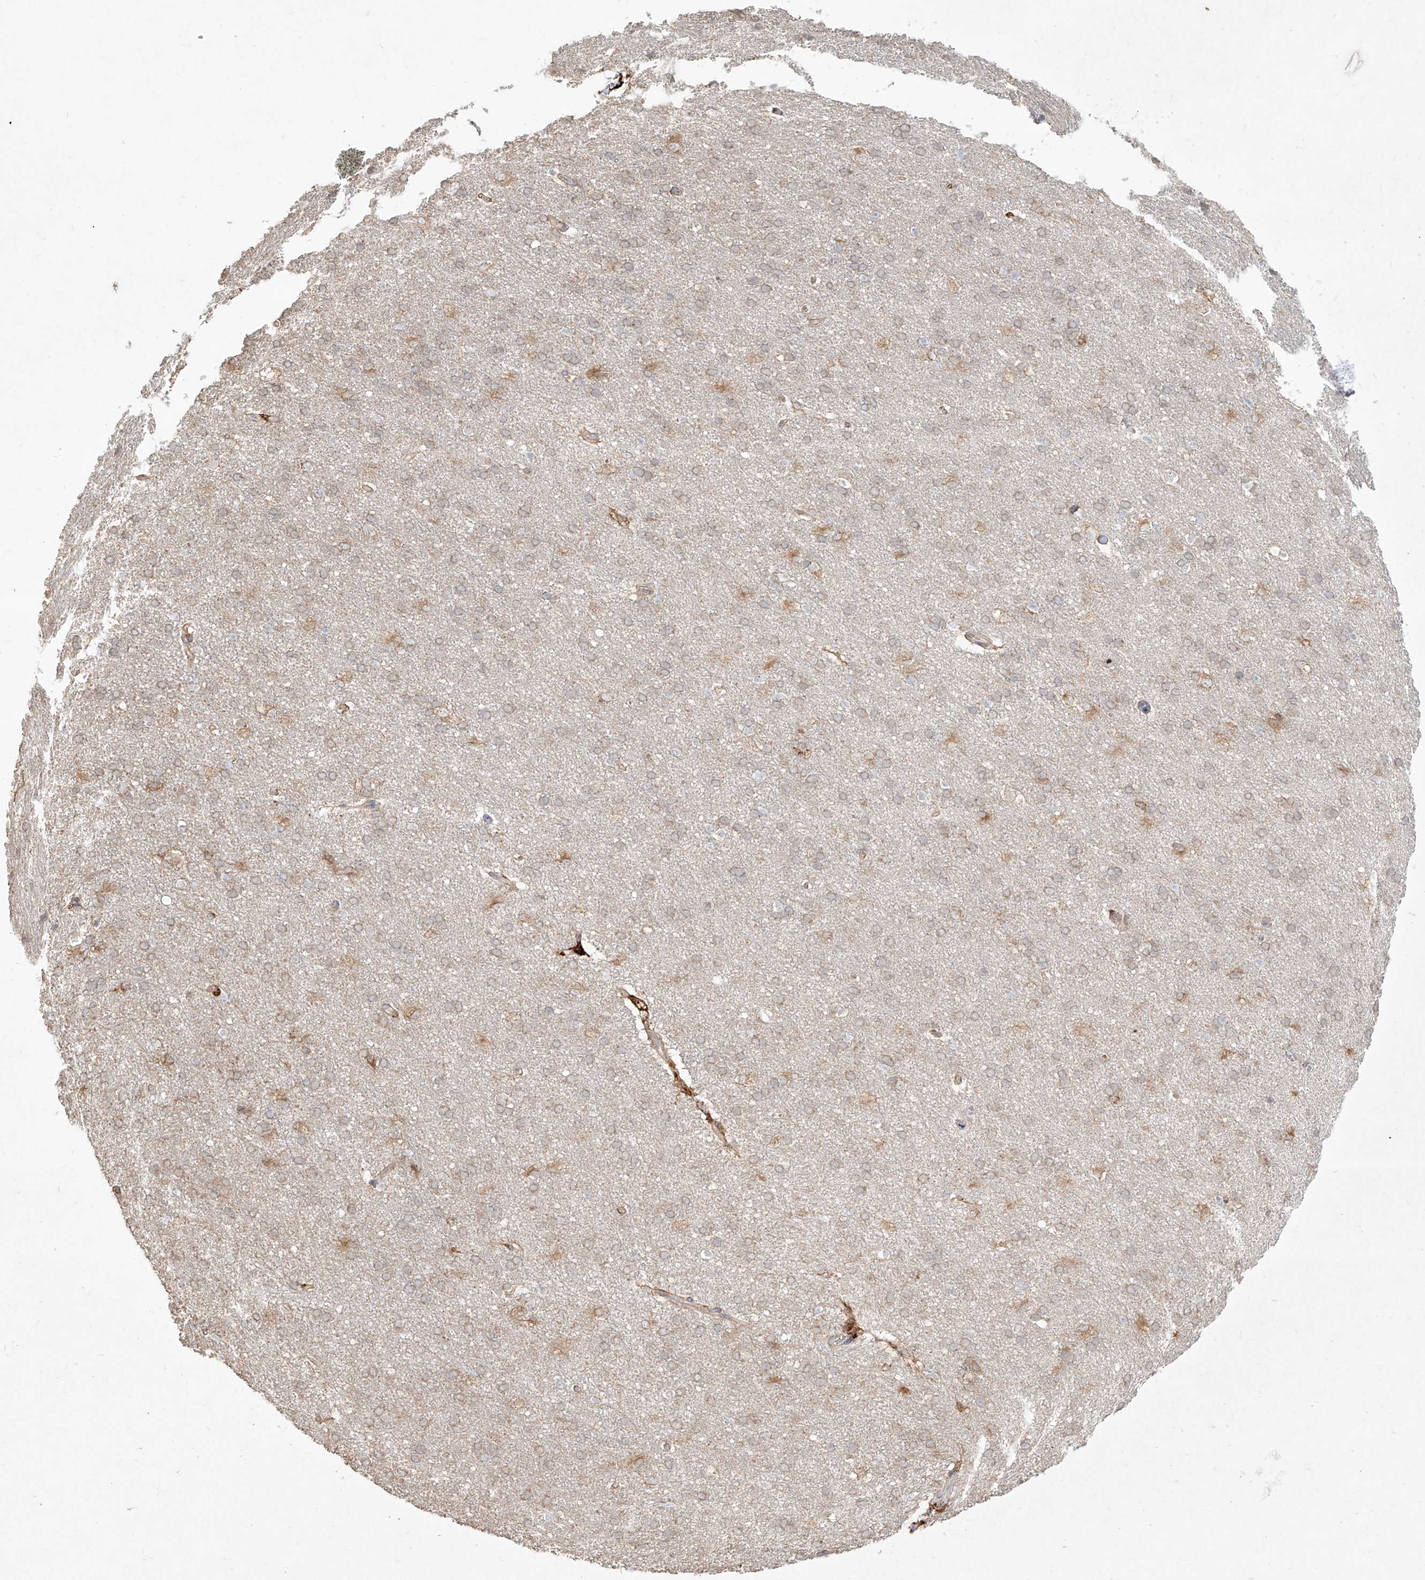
{"staining": {"intensity": "moderate", "quantity": ">75%", "location": "cytoplasmic/membranous"}, "tissue": "cerebral cortex", "cell_type": "Endothelial cells", "image_type": "normal", "snomed": [{"axis": "morphology", "description": "Normal tissue, NOS"}, {"axis": "topography", "description": "Cerebral cortex"}], "caption": "This is a histology image of IHC staining of benign cerebral cortex, which shows moderate expression in the cytoplasmic/membranous of endothelial cells.", "gene": "CD209", "patient": {"sex": "male", "age": 62}}